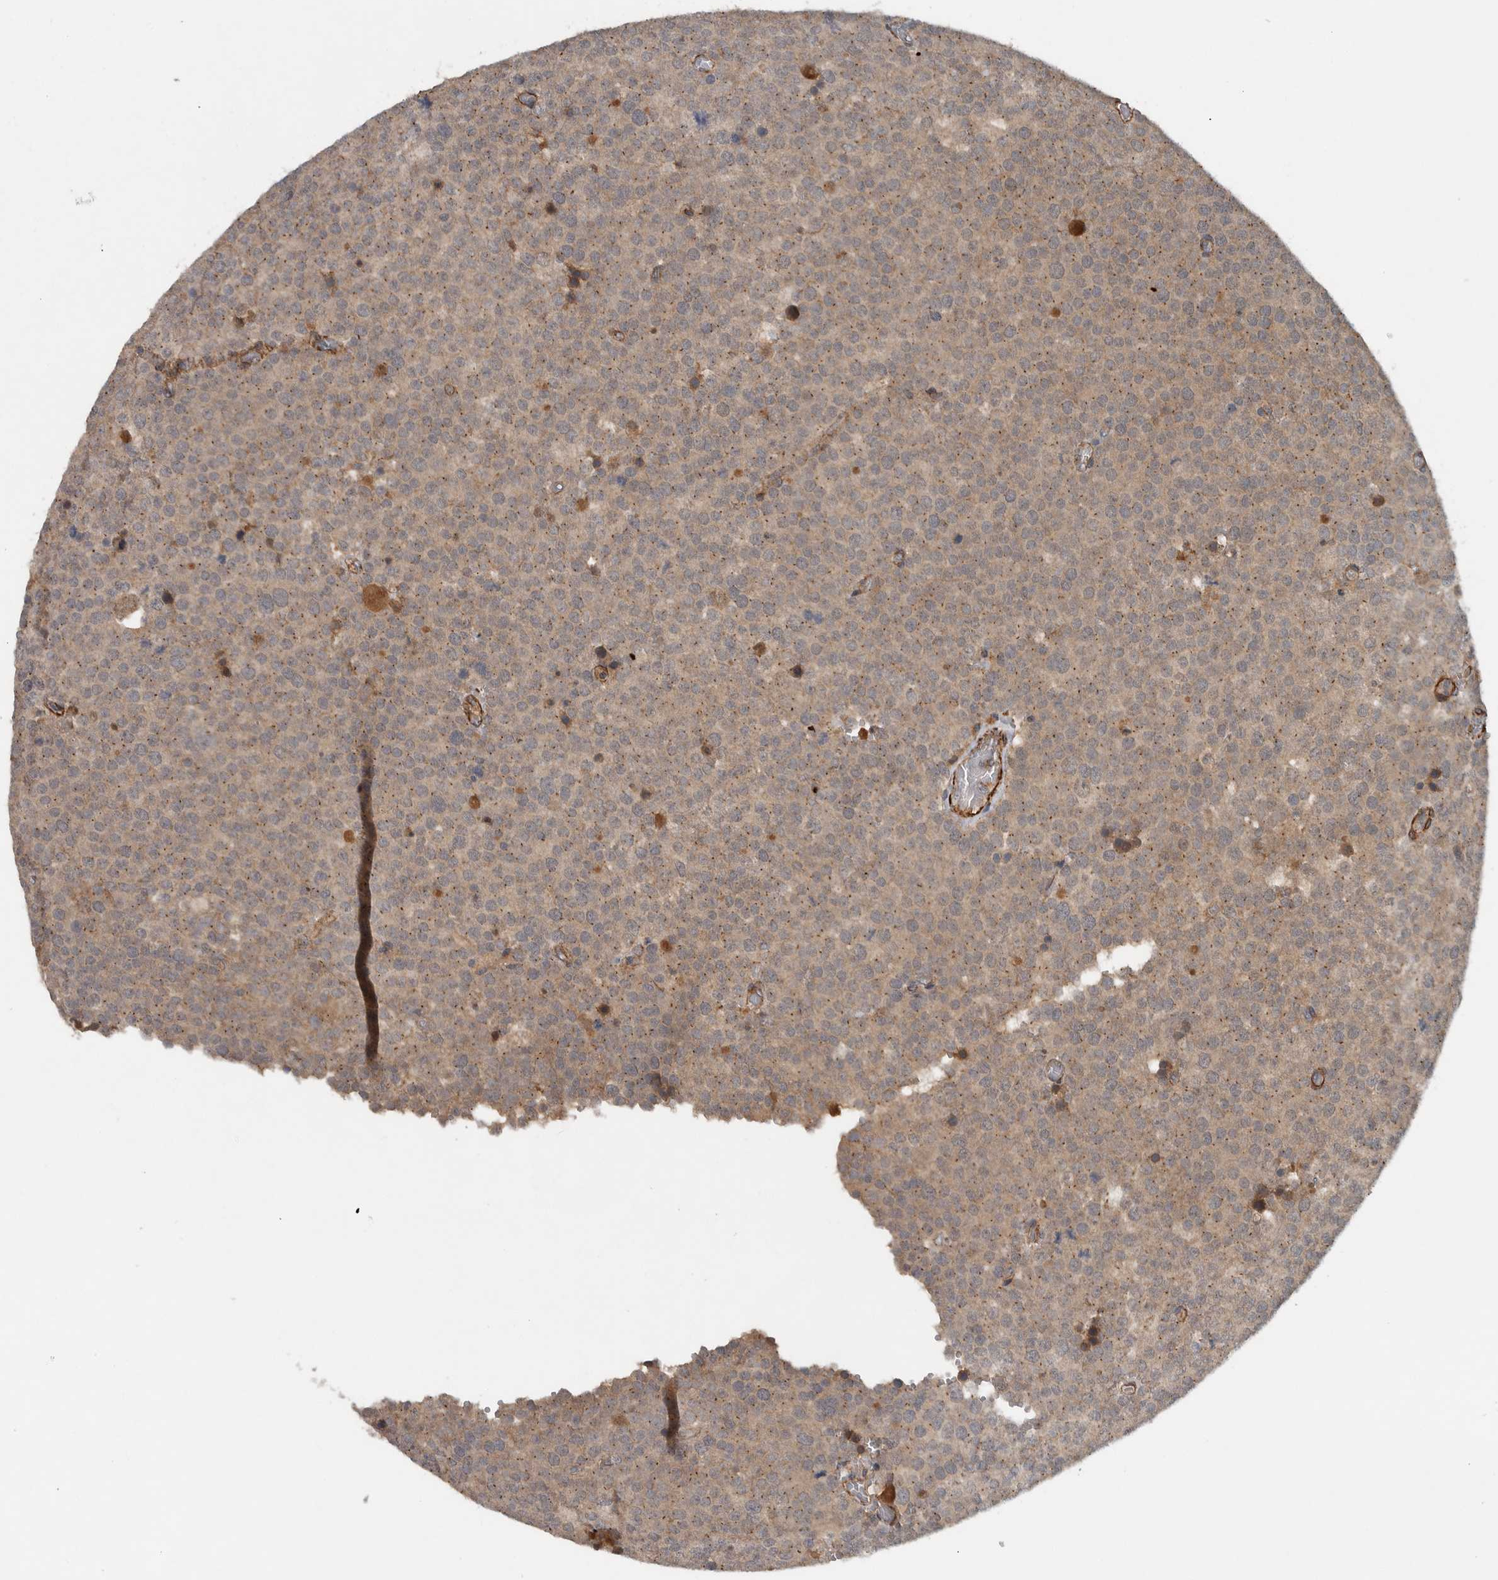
{"staining": {"intensity": "weak", "quantity": ">75%", "location": "cytoplasmic/membranous"}, "tissue": "testis cancer", "cell_type": "Tumor cells", "image_type": "cancer", "snomed": [{"axis": "morphology", "description": "Normal tissue, NOS"}, {"axis": "morphology", "description": "Seminoma, NOS"}, {"axis": "topography", "description": "Testis"}], "caption": "Testis seminoma was stained to show a protein in brown. There is low levels of weak cytoplasmic/membranous positivity in approximately >75% of tumor cells.", "gene": "LBHD1", "patient": {"sex": "male", "age": 71}}